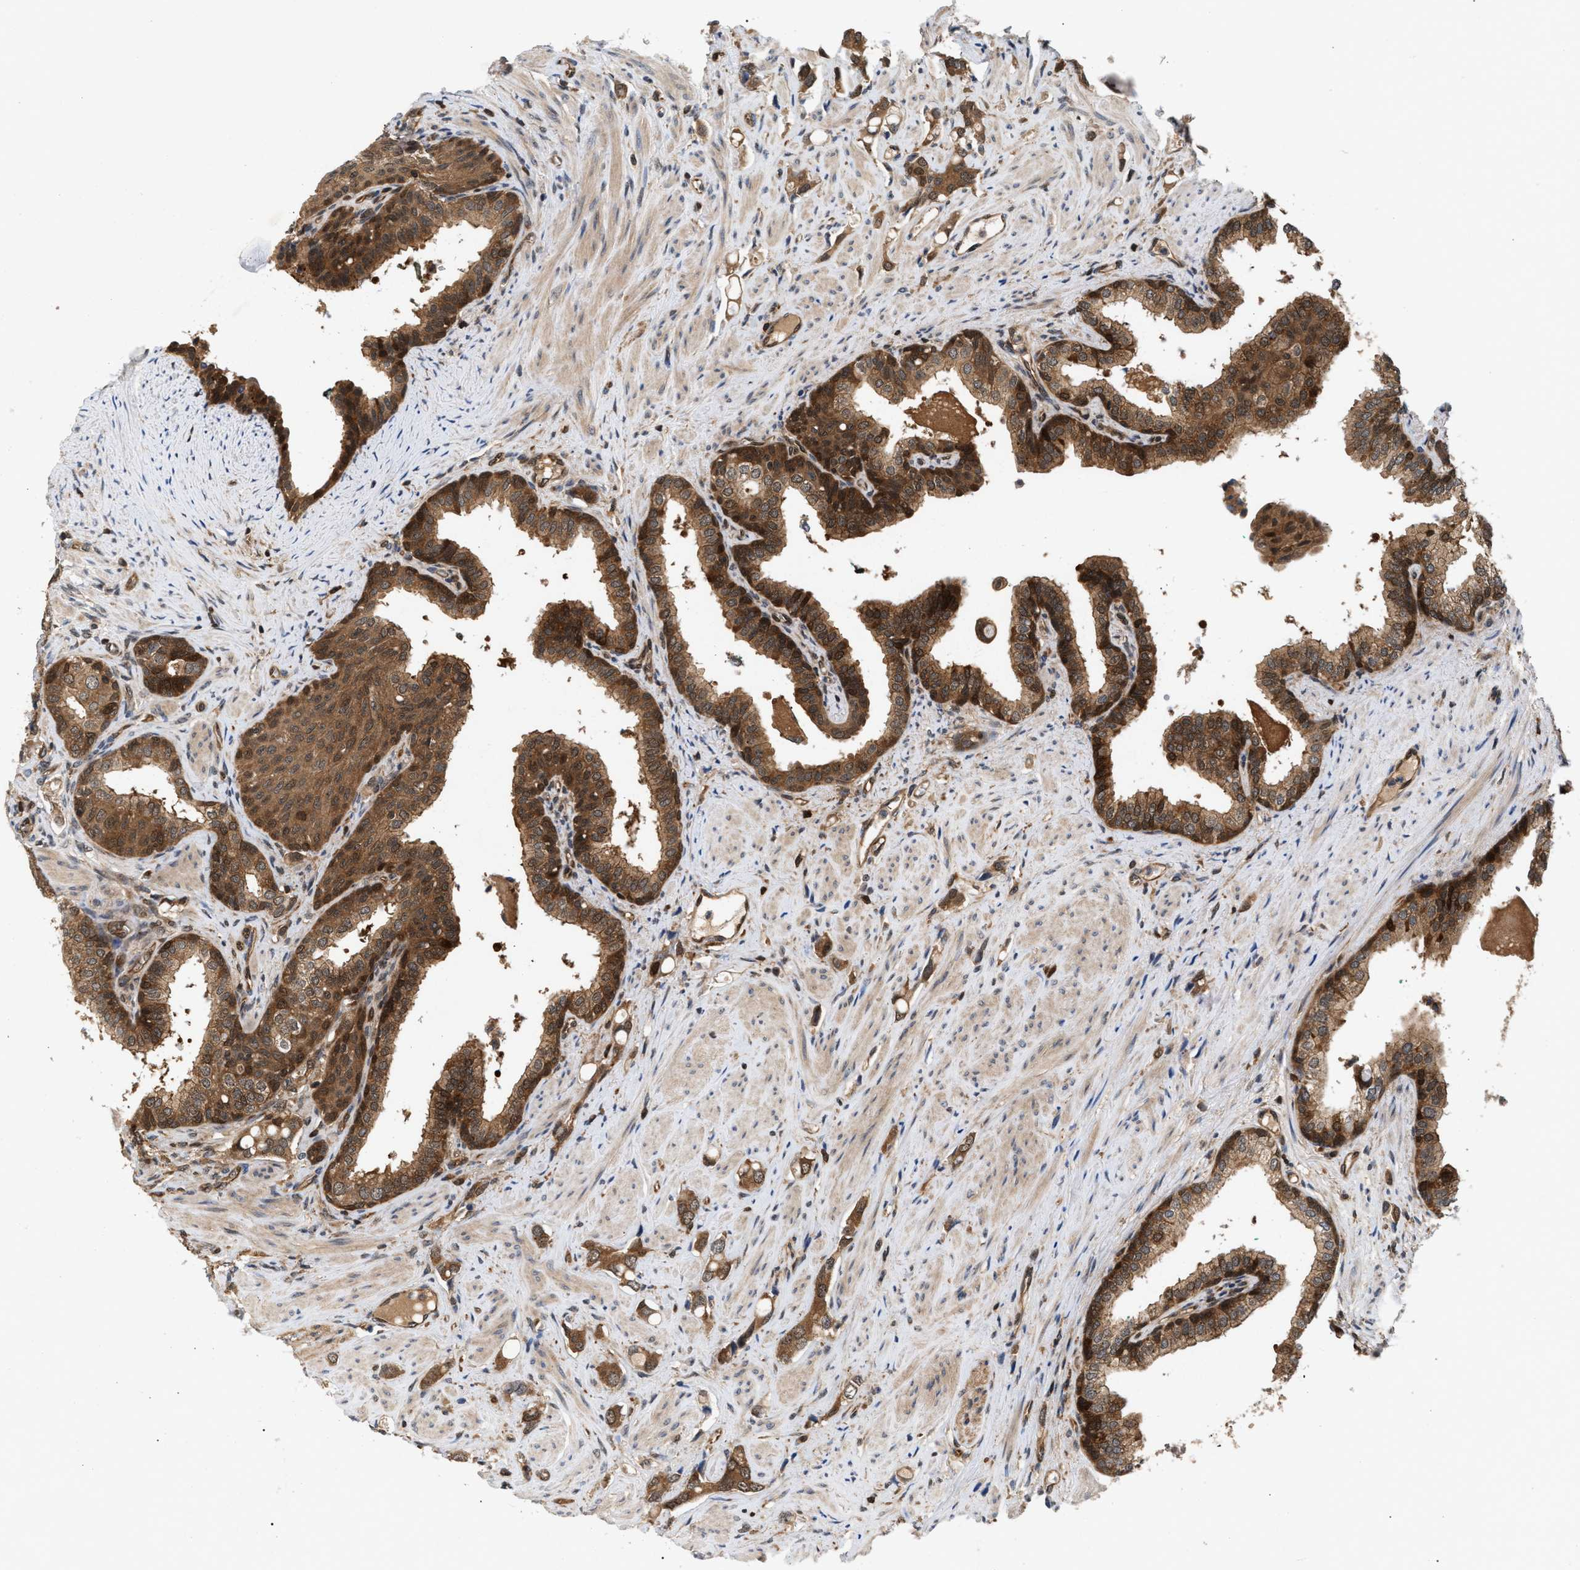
{"staining": {"intensity": "moderate", "quantity": ">75%", "location": "cytoplasmic/membranous"}, "tissue": "prostate cancer", "cell_type": "Tumor cells", "image_type": "cancer", "snomed": [{"axis": "morphology", "description": "Adenocarcinoma, High grade"}, {"axis": "topography", "description": "Prostate"}], "caption": "Prostate cancer (adenocarcinoma (high-grade)) was stained to show a protein in brown. There is medium levels of moderate cytoplasmic/membranous staining in approximately >75% of tumor cells. Immunohistochemistry (ihc) stains the protein in brown and the nuclei are stained blue.", "gene": "GLOD4", "patient": {"sex": "male", "age": 52}}